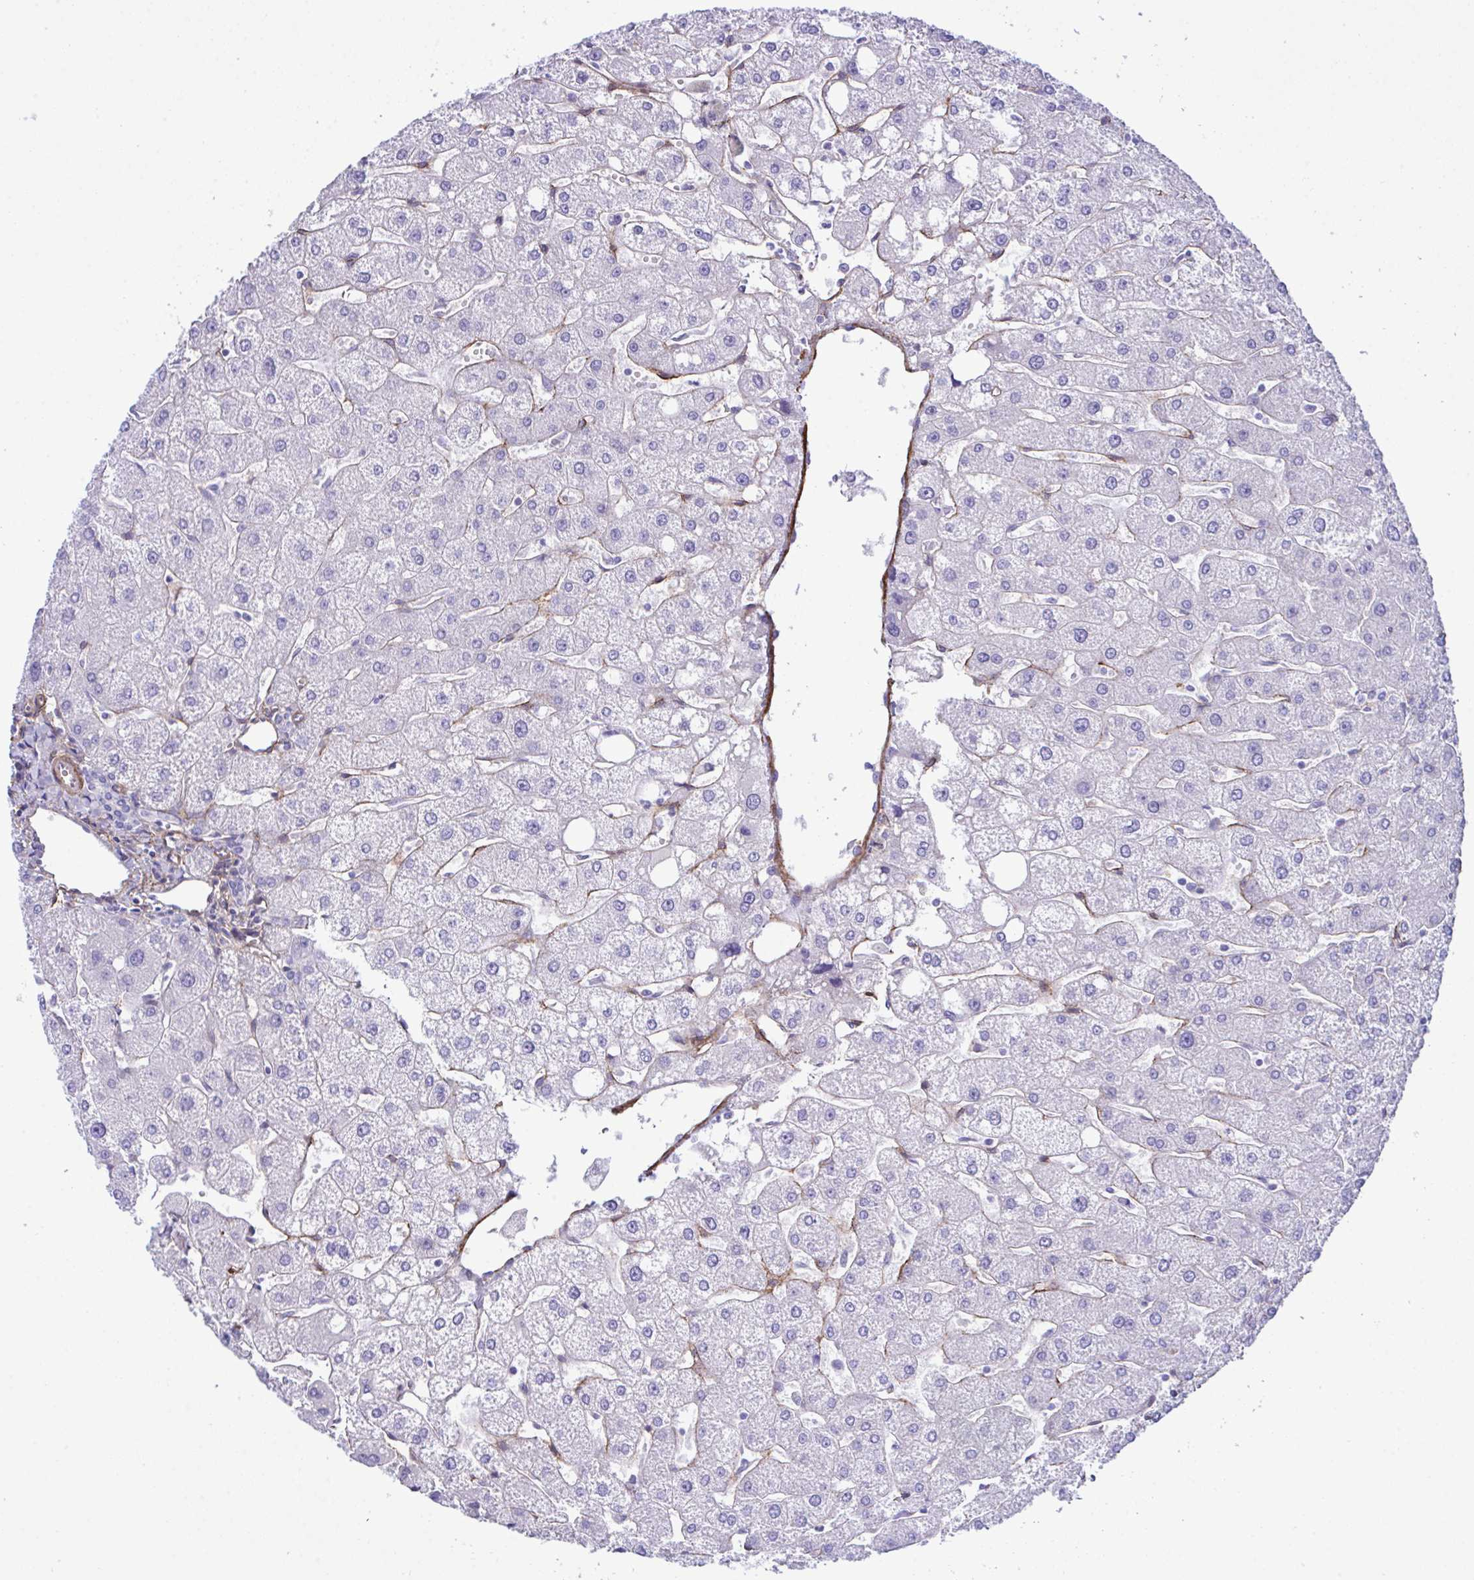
{"staining": {"intensity": "negative", "quantity": "none", "location": "none"}, "tissue": "liver", "cell_type": "Cholangiocytes", "image_type": "normal", "snomed": [{"axis": "morphology", "description": "Normal tissue, NOS"}, {"axis": "topography", "description": "Liver"}], "caption": "High power microscopy micrograph of an immunohistochemistry (IHC) photomicrograph of benign liver, revealing no significant staining in cholangiocytes.", "gene": "SYNPO2L", "patient": {"sex": "male", "age": 67}}